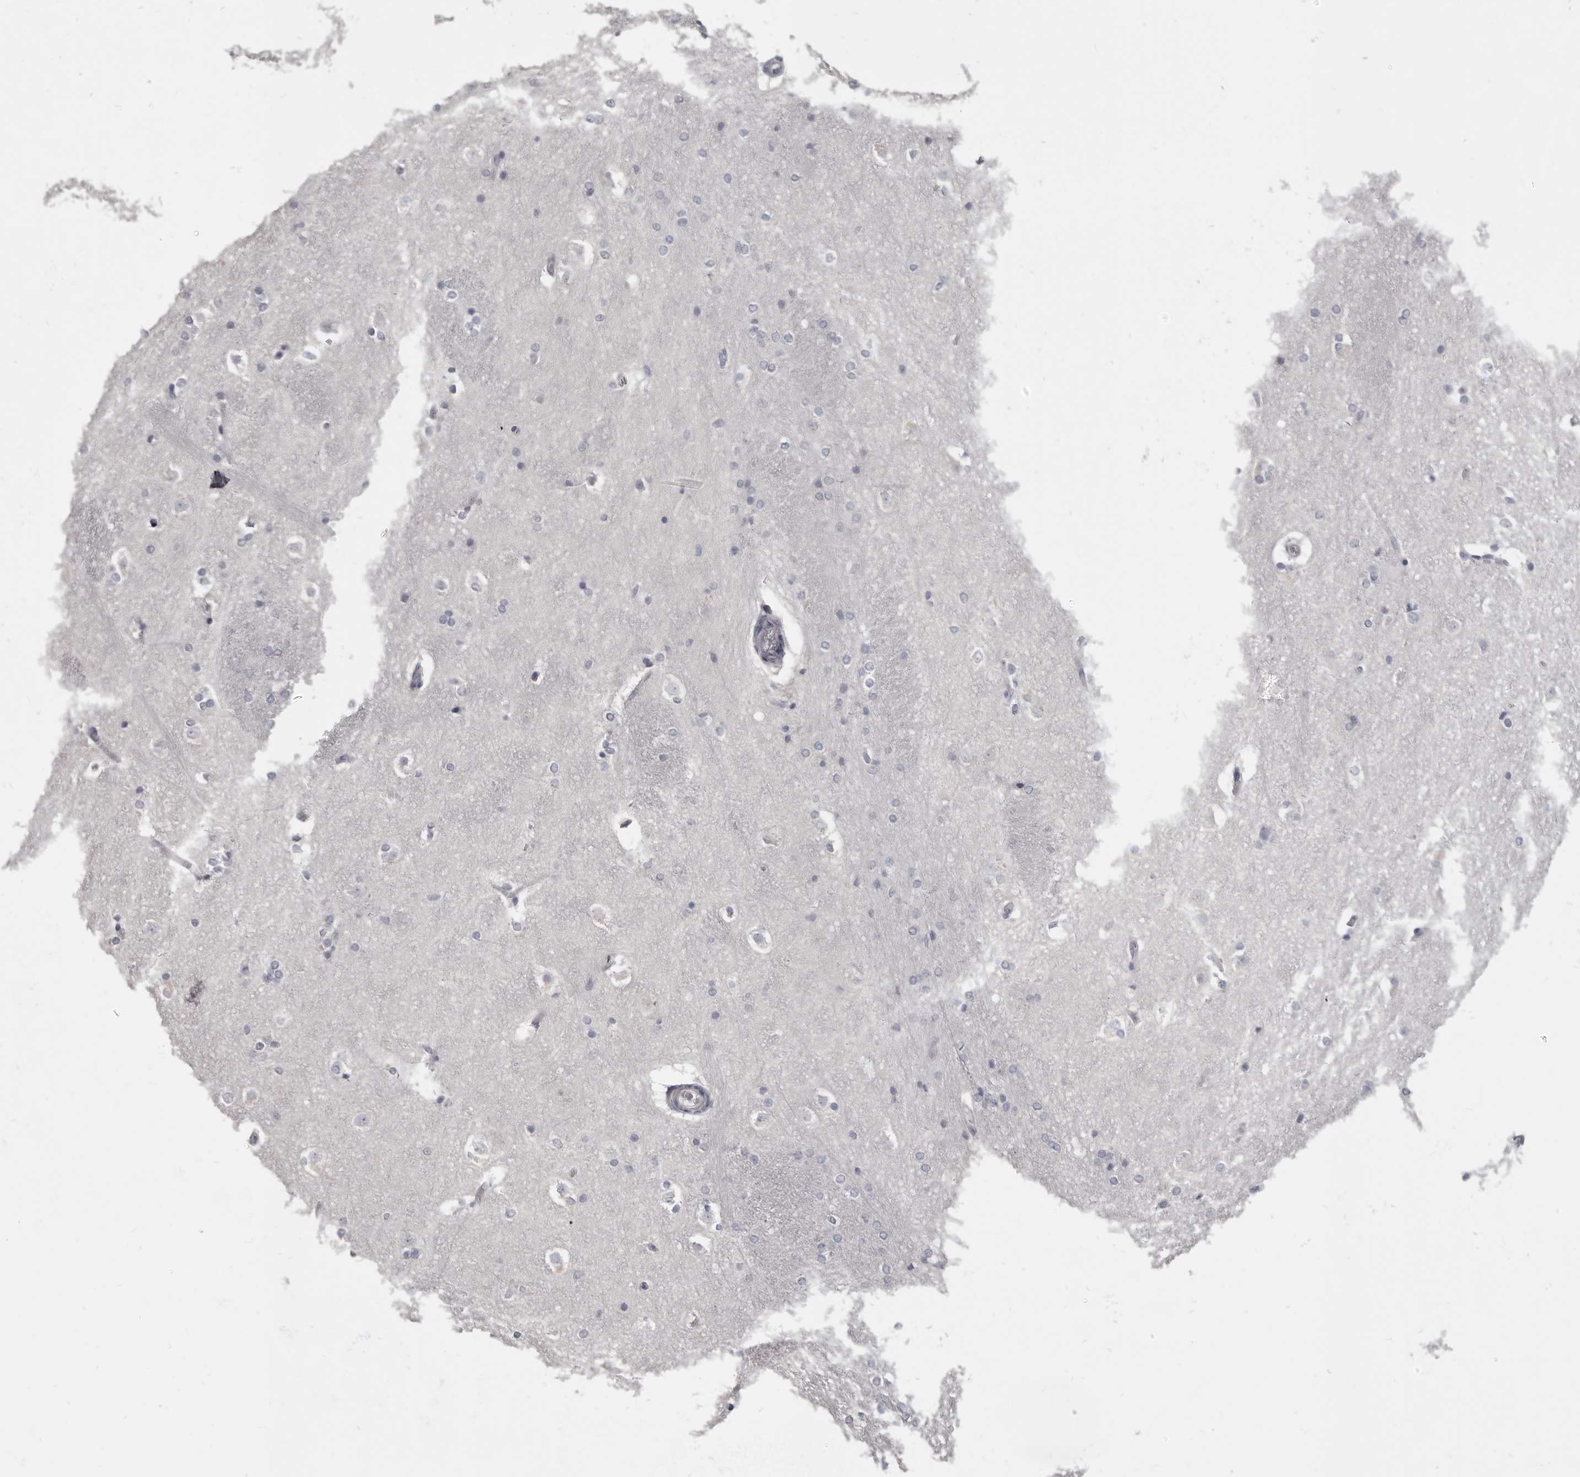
{"staining": {"intensity": "strong", "quantity": "<25%", "location": "cytoplasmic/membranous"}, "tissue": "caudate", "cell_type": "Glial cells", "image_type": "normal", "snomed": [{"axis": "morphology", "description": "Normal tissue, NOS"}, {"axis": "topography", "description": "Lateral ventricle wall"}], "caption": "DAB immunohistochemical staining of benign human caudate reveals strong cytoplasmic/membranous protein positivity in approximately <25% of glial cells.", "gene": "CGN", "patient": {"sex": "female", "age": 19}}